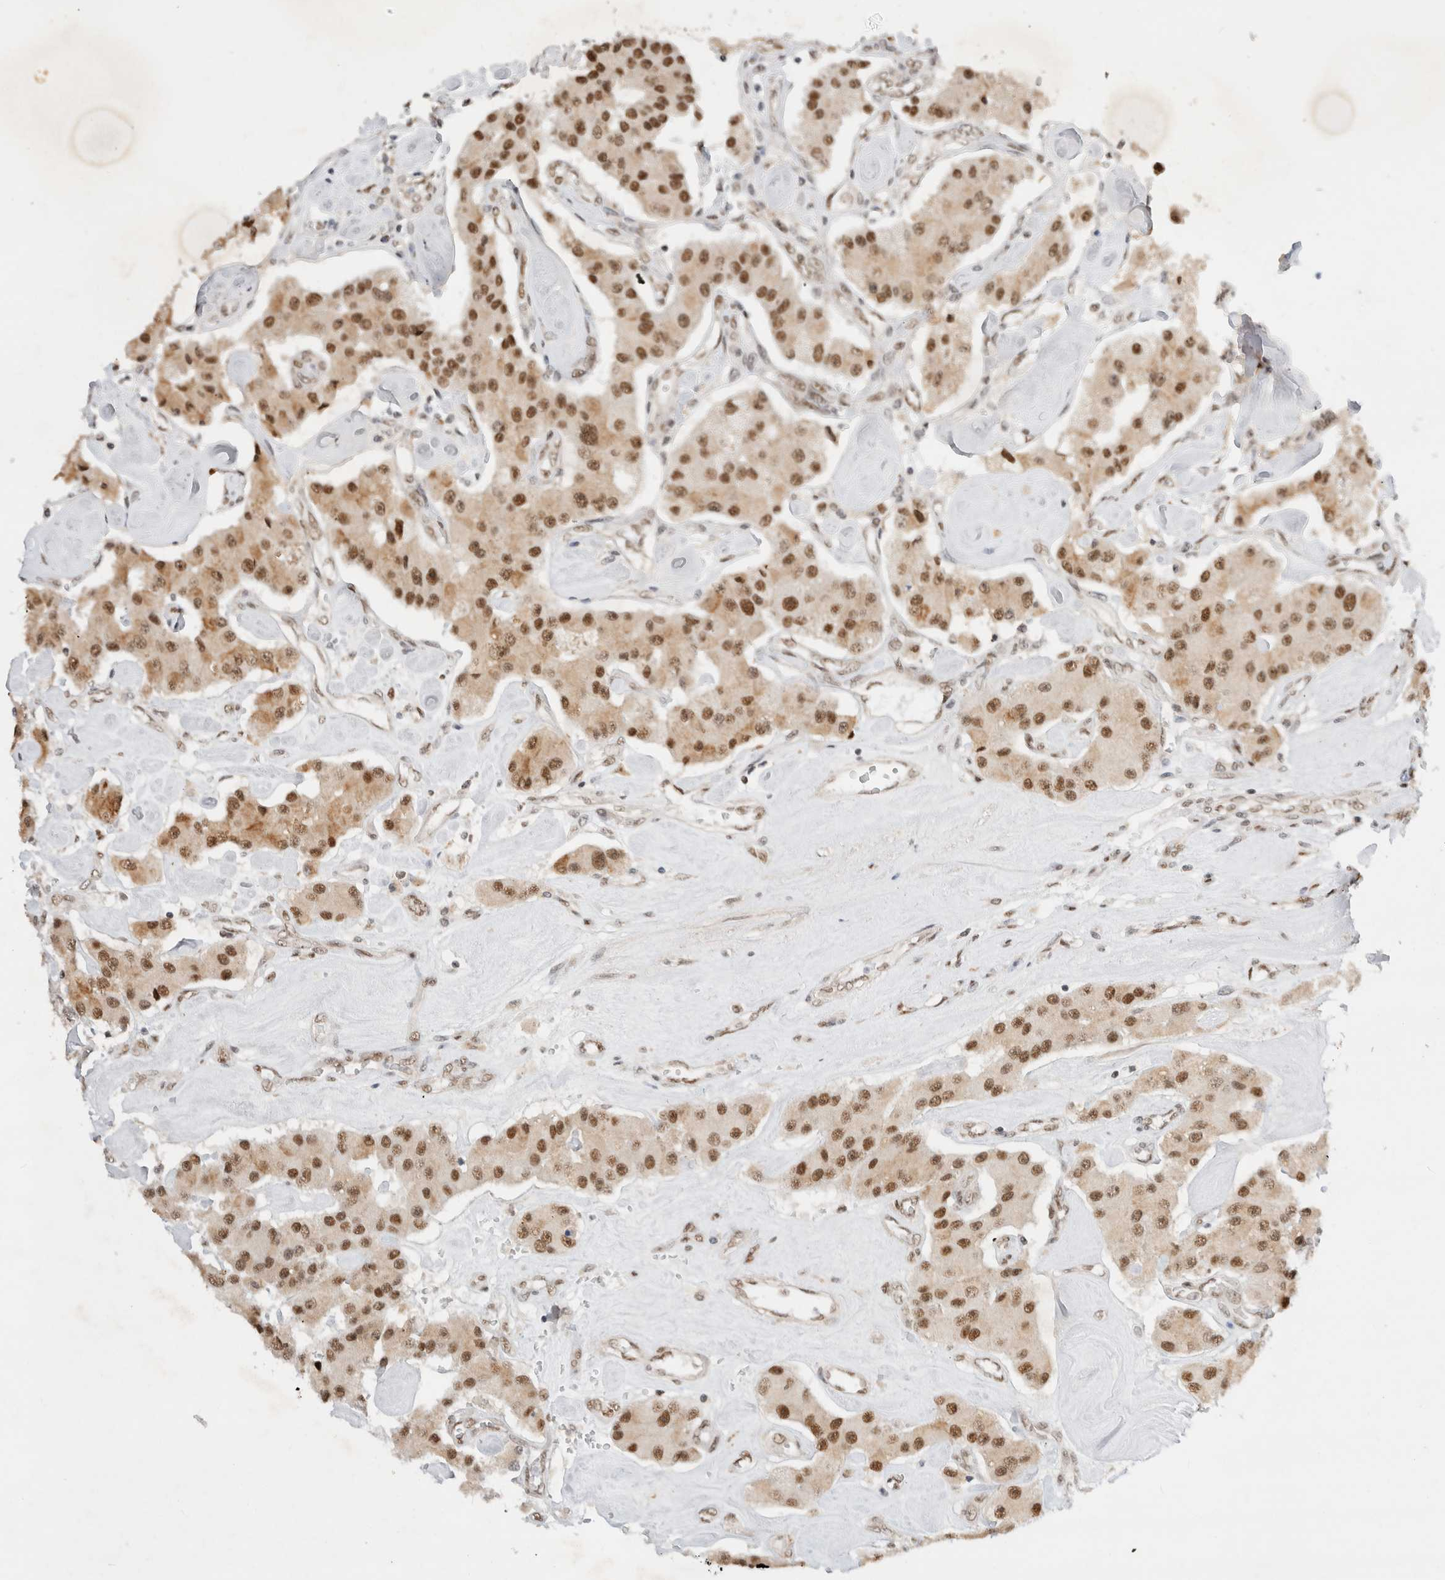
{"staining": {"intensity": "moderate", "quantity": ">75%", "location": "nuclear"}, "tissue": "carcinoid", "cell_type": "Tumor cells", "image_type": "cancer", "snomed": [{"axis": "morphology", "description": "Carcinoid, malignant, NOS"}, {"axis": "topography", "description": "Pancreas"}], "caption": "Moderate nuclear protein positivity is identified in approximately >75% of tumor cells in carcinoid (malignant).", "gene": "GTF2I", "patient": {"sex": "male", "age": 41}}